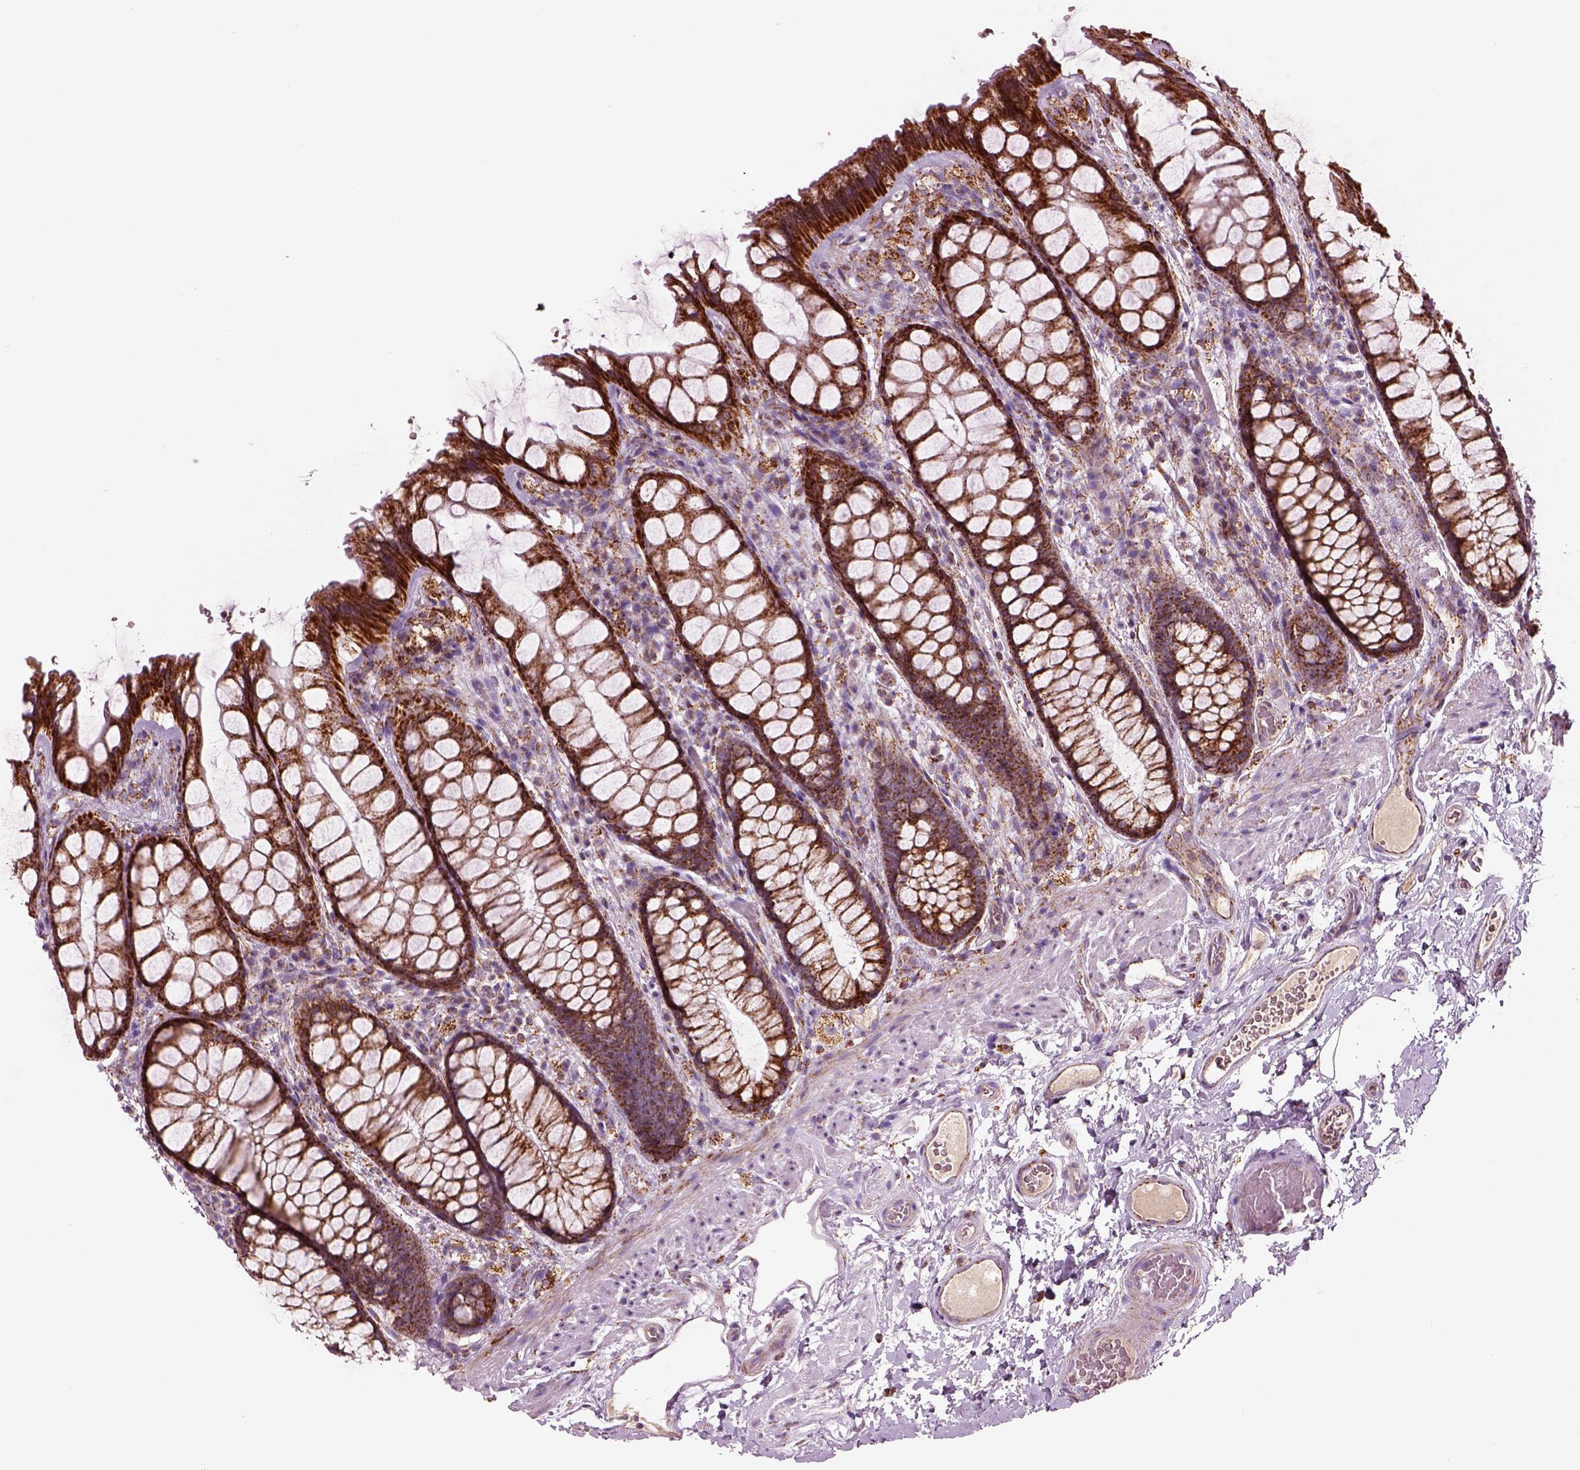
{"staining": {"intensity": "strong", "quantity": ">75%", "location": "cytoplasmic/membranous"}, "tissue": "rectum", "cell_type": "Glandular cells", "image_type": "normal", "snomed": [{"axis": "morphology", "description": "Normal tissue, NOS"}, {"axis": "topography", "description": "Rectum"}], "caption": "Strong cytoplasmic/membranous protein positivity is seen in approximately >75% of glandular cells in rectum.", "gene": "SLC25A24", "patient": {"sex": "female", "age": 62}}